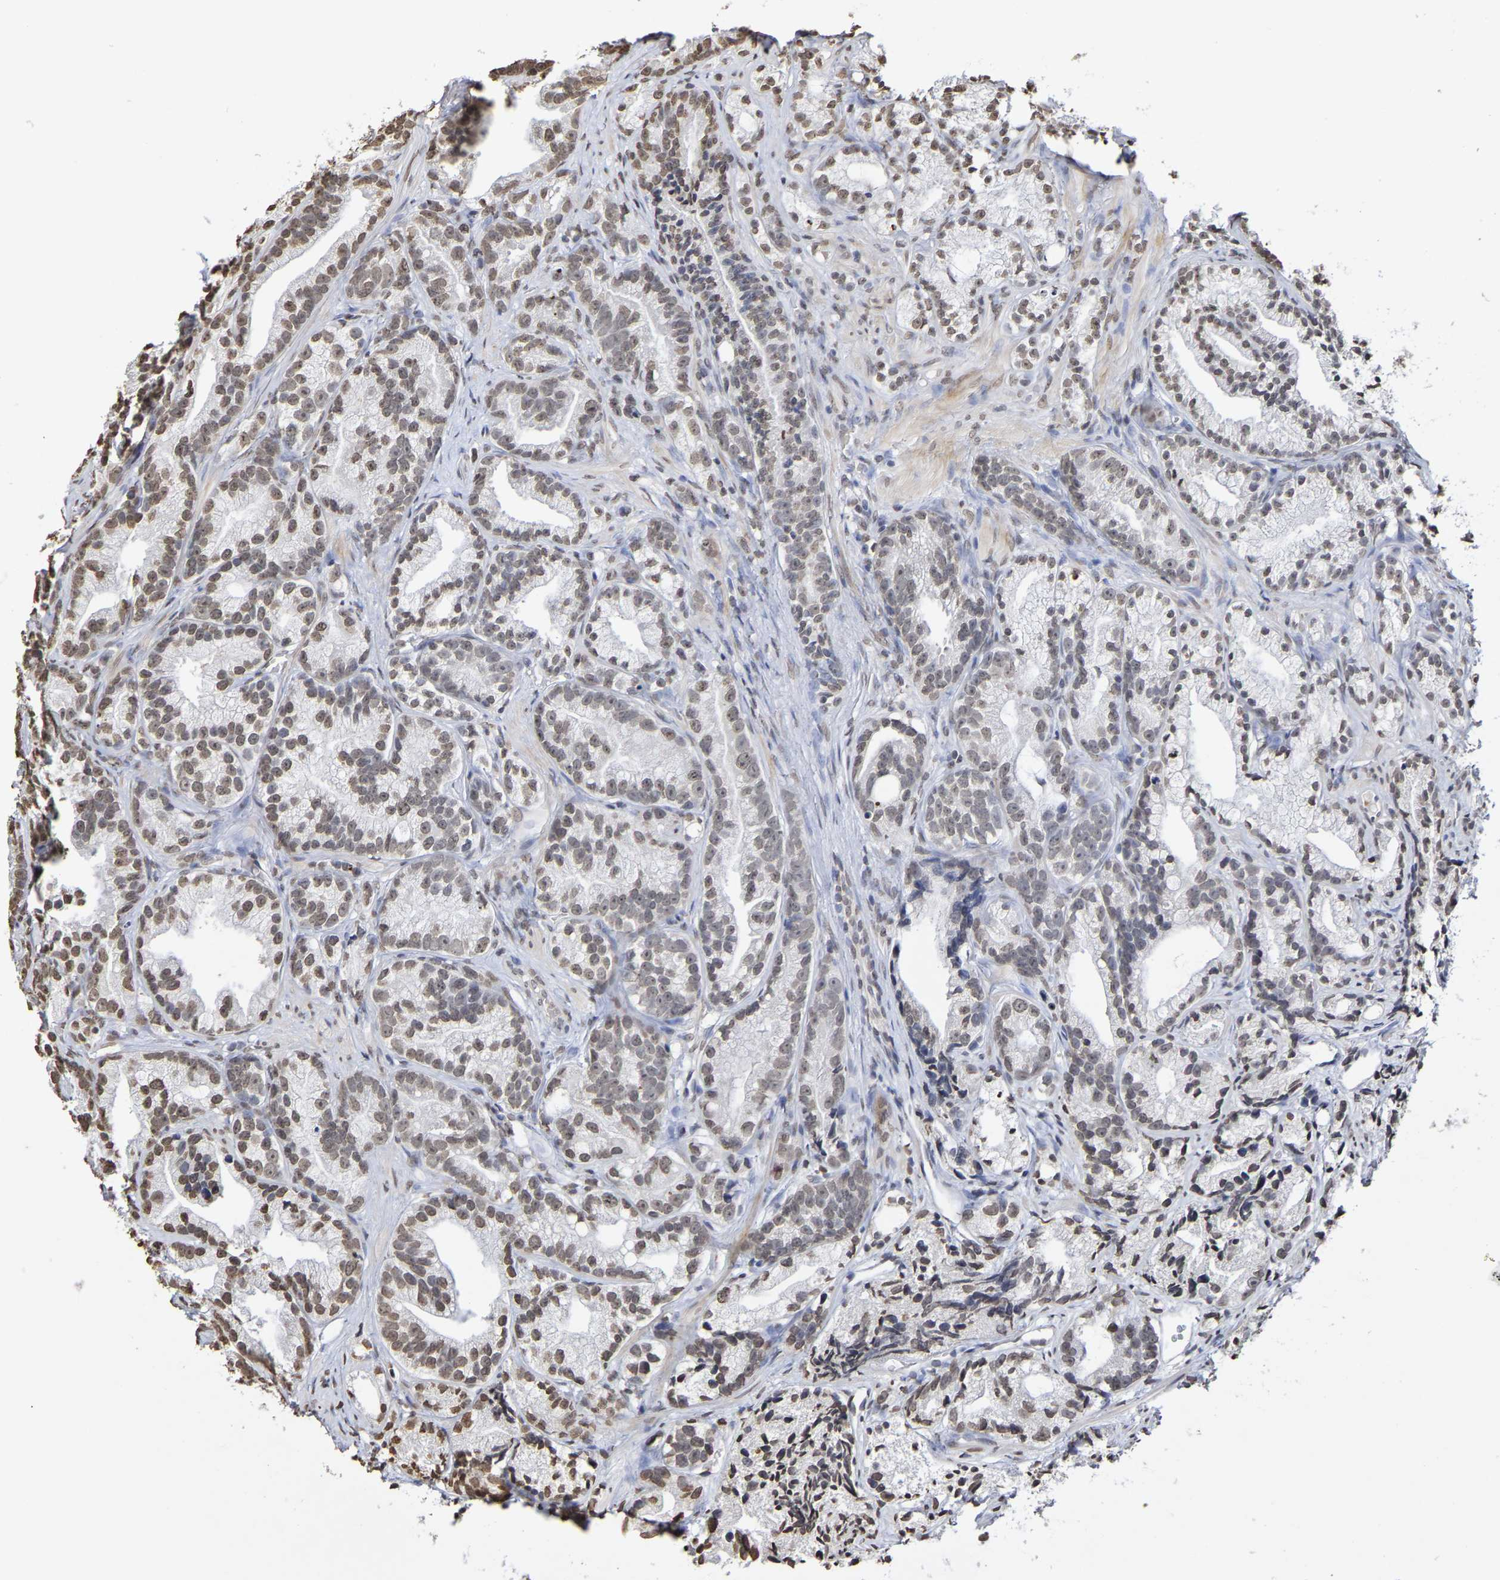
{"staining": {"intensity": "moderate", "quantity": "<25%", "location": "nuclear"}, "tissue": "prostate cancer", "cell_type": "Tumor cells", "image_type": "cancer", "snomed": [{"axis": "morphology", "description": "Adenocarcinoma, Low grade"}, {"axis": "topography", "description": "Prostate"}], "caption": "Approximately <25% of tumor cells in human low-grade adenocarcinoma (prostate) show moderate nuclear protein positivity as visualized by brown immunohistochemical staining.", "gene": "ATF4", "patient": {"sex": "male", "age": 89}}